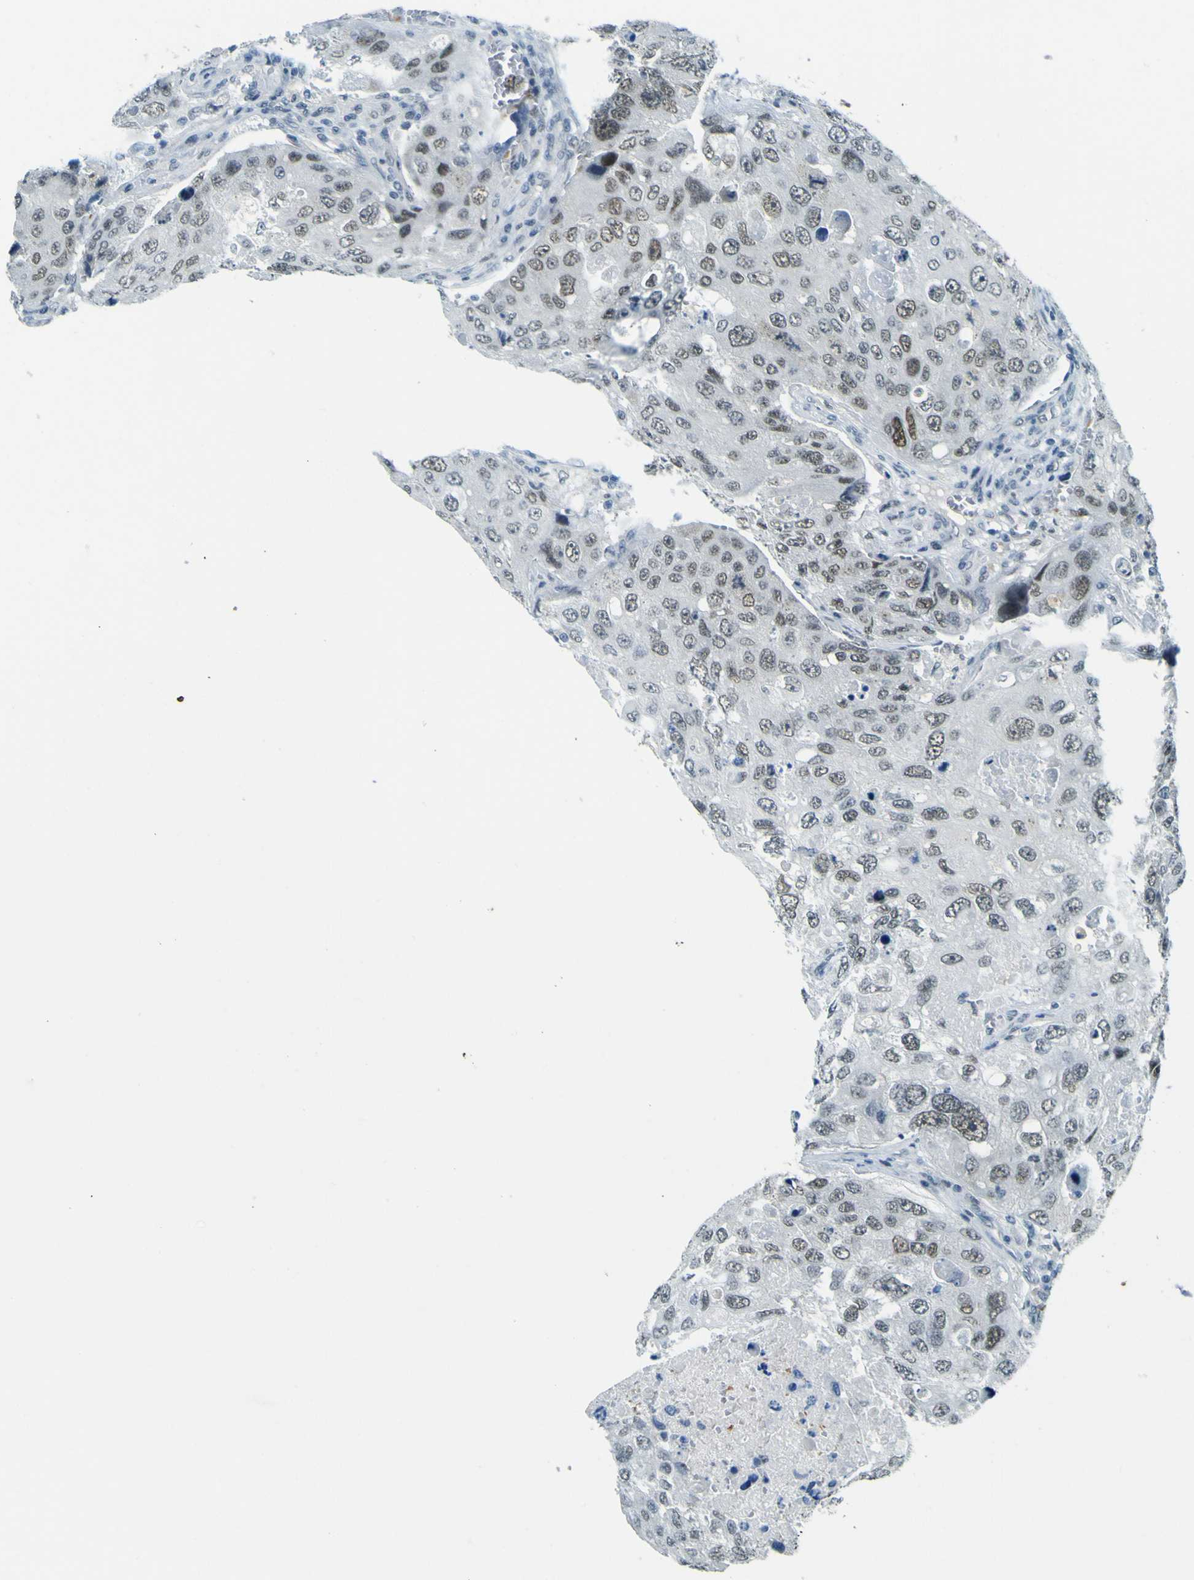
{"staining": {"intensity": "weak", "quantity": "25%-75%", "location": "nuclear"}, "tissue": "urothelial cancer", "cell_type": "Tumor cells", "image_type": "cancer", "snomed": [{"axis": "morphology", "description": "Urothelial carcinoma, High grade"}, {"axis": "topography", "description": "Lymph node"}, {"axis": "topography", "description": "Urinary bladder"}], "caption": "A brown stain labels weak nuclear expression of a protein in human urothelial cancer tumor cells. (brown staining indicates protein expression, while blue staining denotes nuclei).", "gene": "CEBPG", "patient": {"sex": "male", "age": 51}}